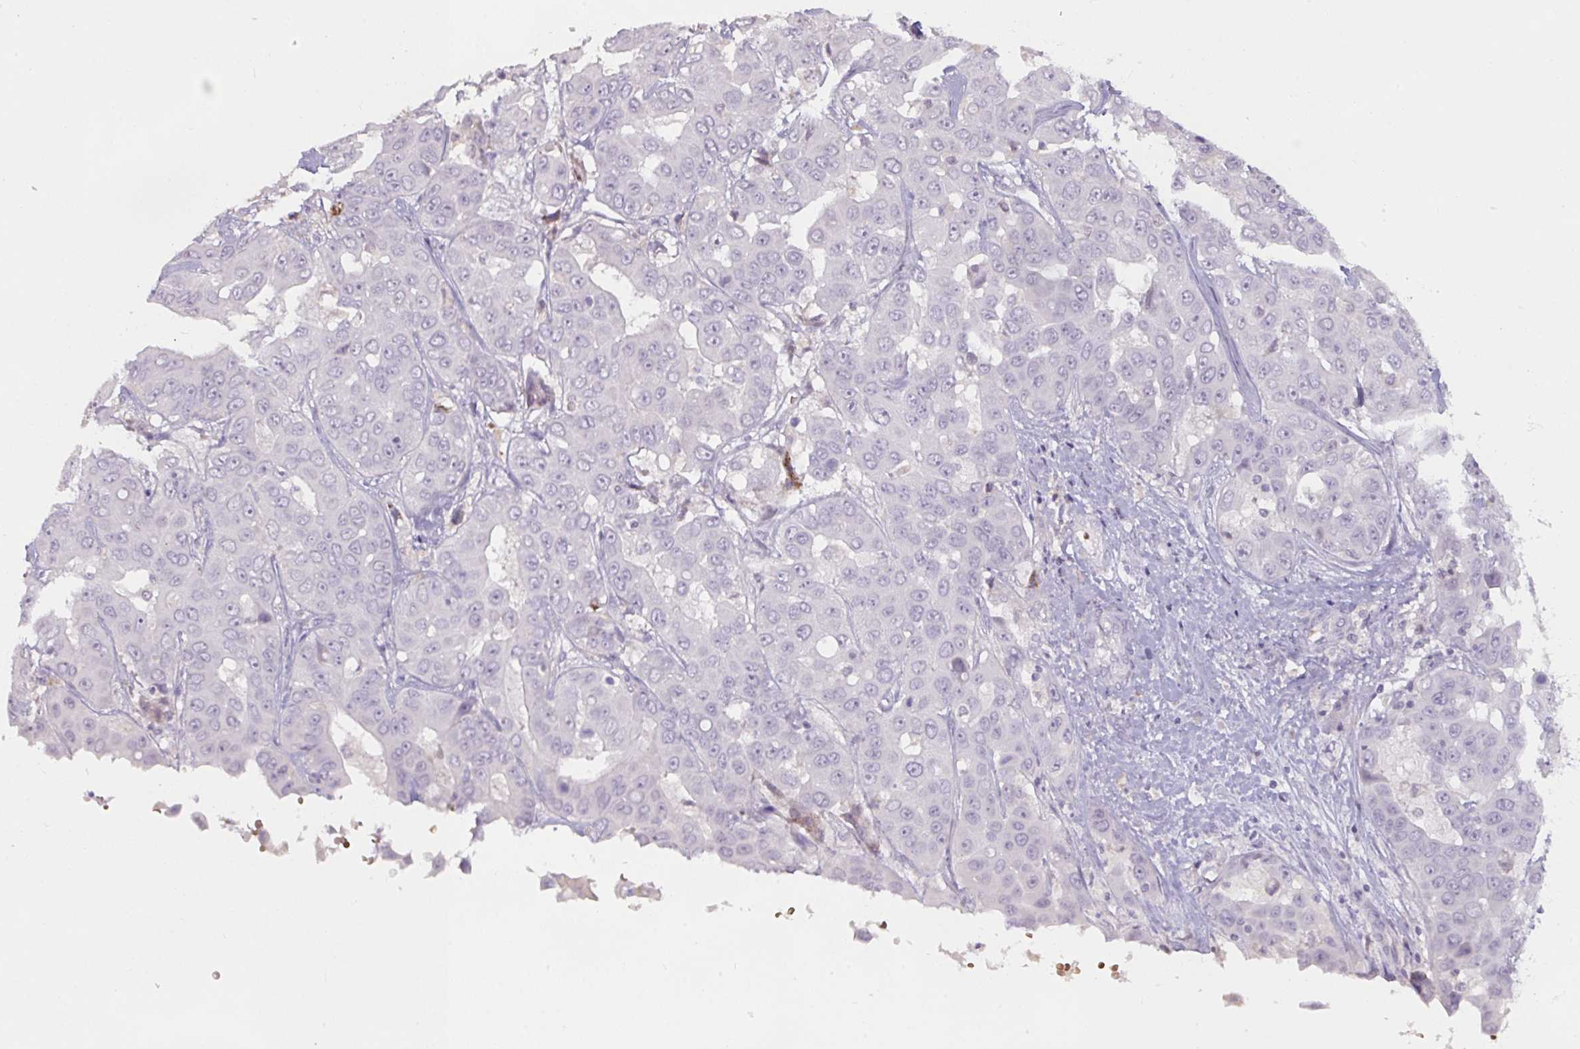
{"staining": {"intensity": "negative", "quantity": "none", "location": "none"}, "tissue": "liver cancer", "cell_type": "Tumor cells", "image_type": "cancer", "snomed": [{"axis": "morphology", "description": "Cholangiocarcinoma"}, {"axis": "topography", "description": "Liver"}], "caption": "Liver cancer was stained to show a protein in brown. There is no significant staining in tumor cells.", "gene": "RFPL4B", "patient": {"sex": "female", "age": 52}}